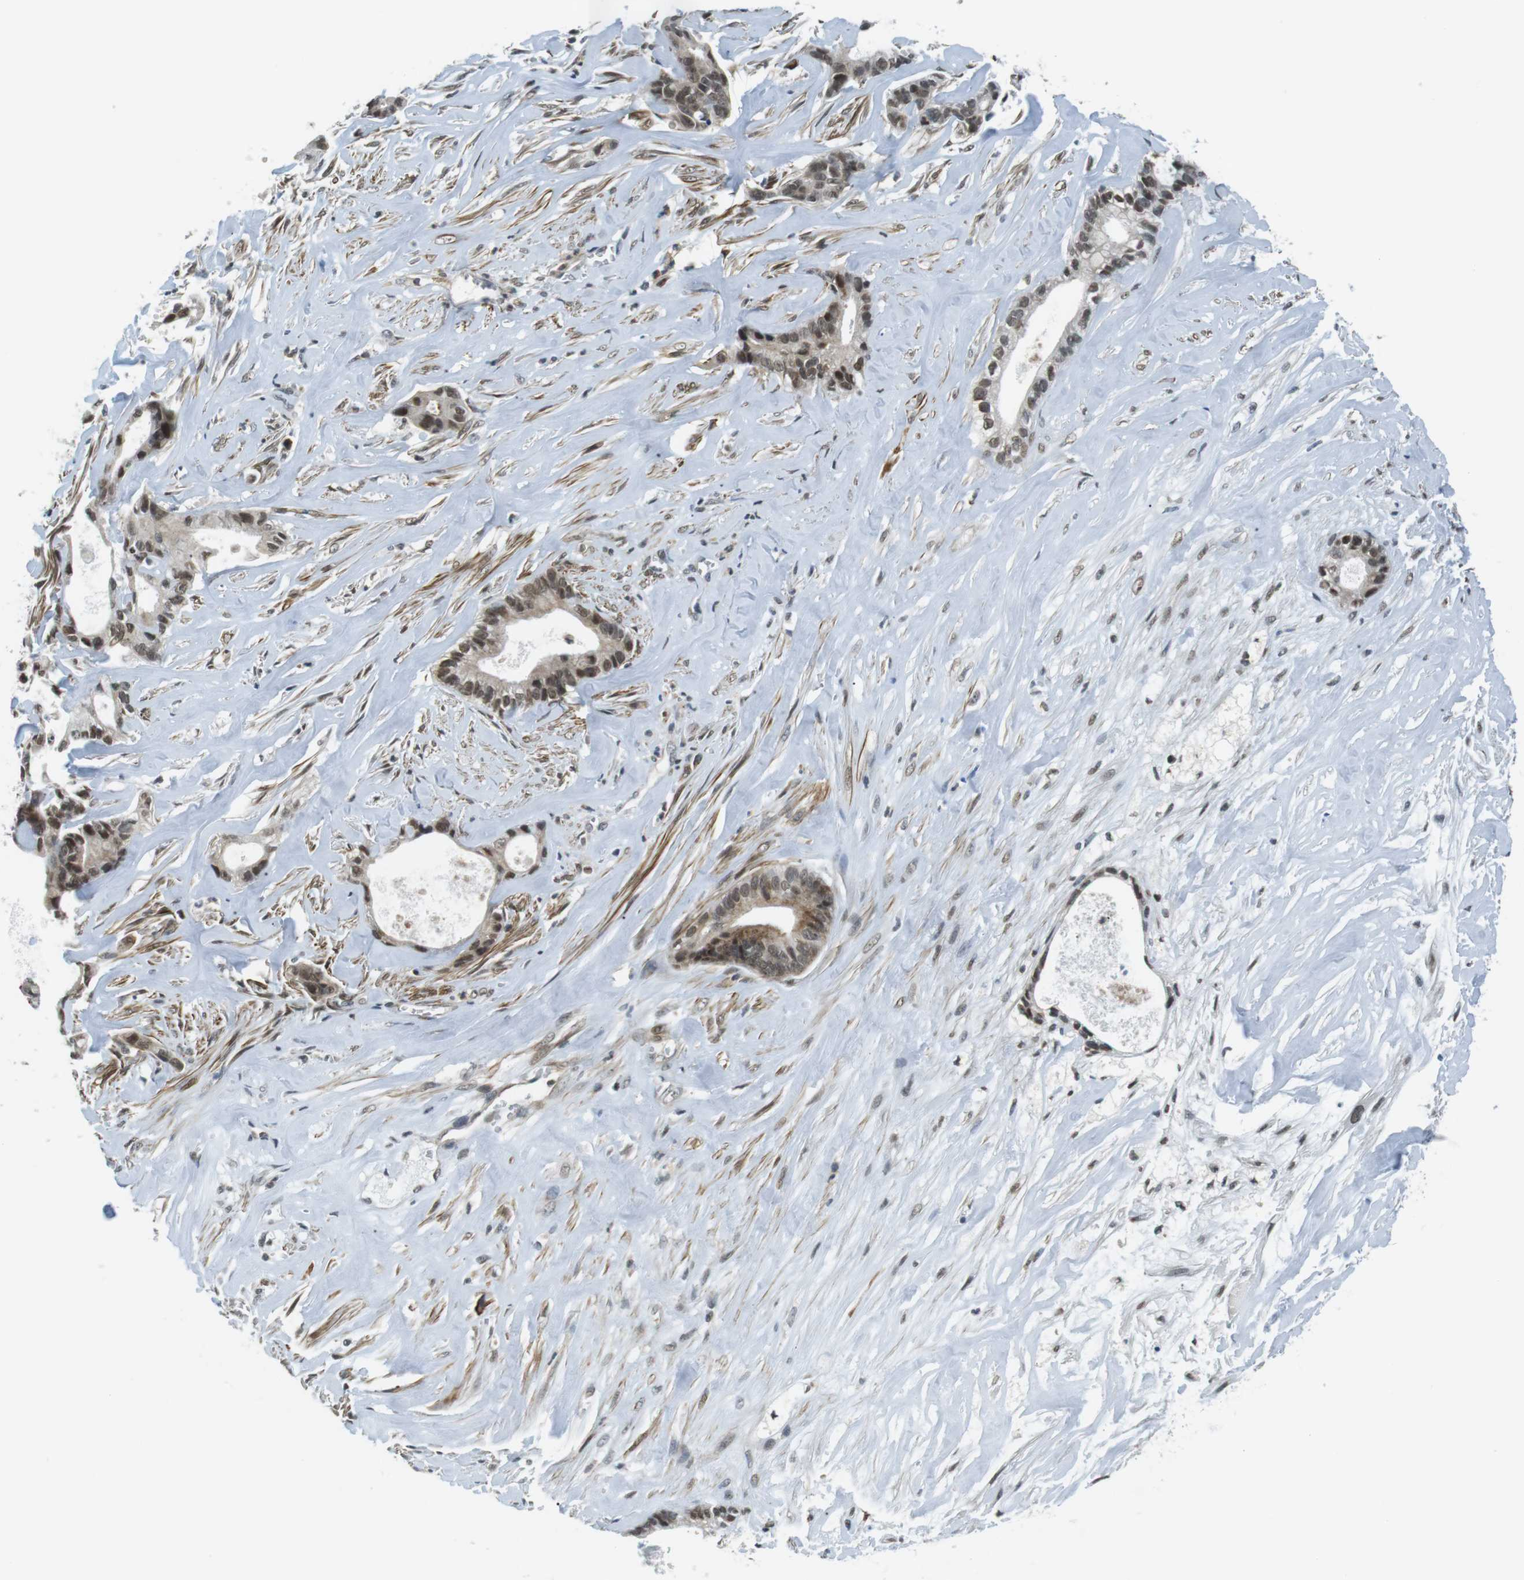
{"staining": {"intensity": "moderate", "quantity": ">75%", "location": "cytoplasmic/membranous,nuclear"}, "tissue": "liver cancer", "cell_type": "Tumor cells", "image_type": "cancer", "snomed": [{"axis": "morphology", "description": "Cholangiocarcinoma"}, {"axis": "topography", "description": "Liver"}], "caption": "Immunohistochemistry (IHC) micrograph of cholangiocarcinoma (liver) stained for a protein (brown), which displays medium levels of moderate cytoplasmic/membranous and nuclear positivity in about >75% of tumor cells.", "gene": "USP7", "patient": {"sex": "female", "age": 55}}